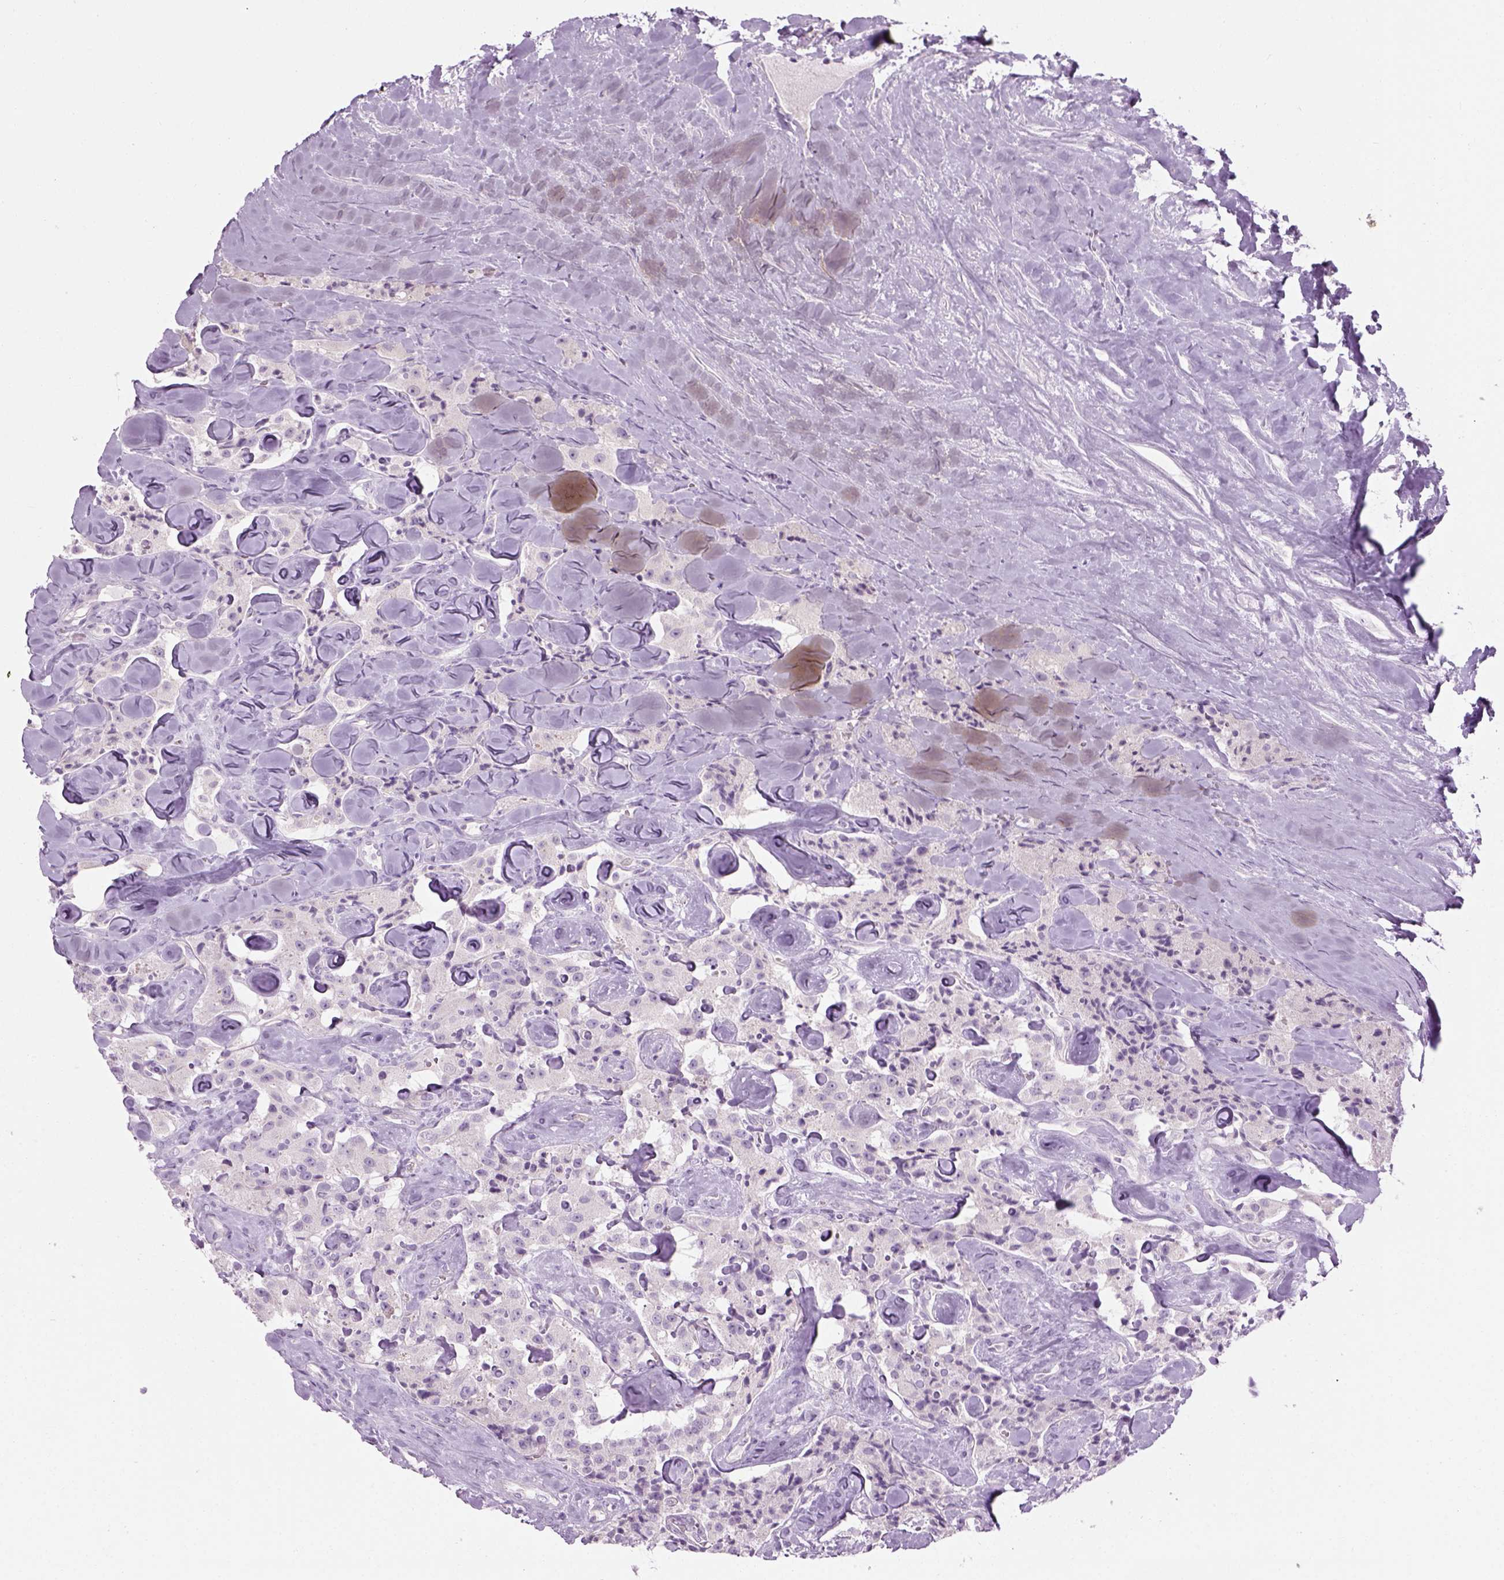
{"staining": {"intensity": "negative", "quantity": "none", "location": "none"}, "tissue": "carcinoid", "cell_type": "Tumor cells", "image_type": "cancer", "snomed": [{"axis": "morphology", "description": "Carcinoid, malignant, NOS"}, {"axis": "topography", "description": "Pancreas"}], "caption": "Carcinoid stained for a protein using IHC demonstrates no positivity tumor cells.", "gene": "CIBAR2", "patient": {"sex": "male", "age": 41}}